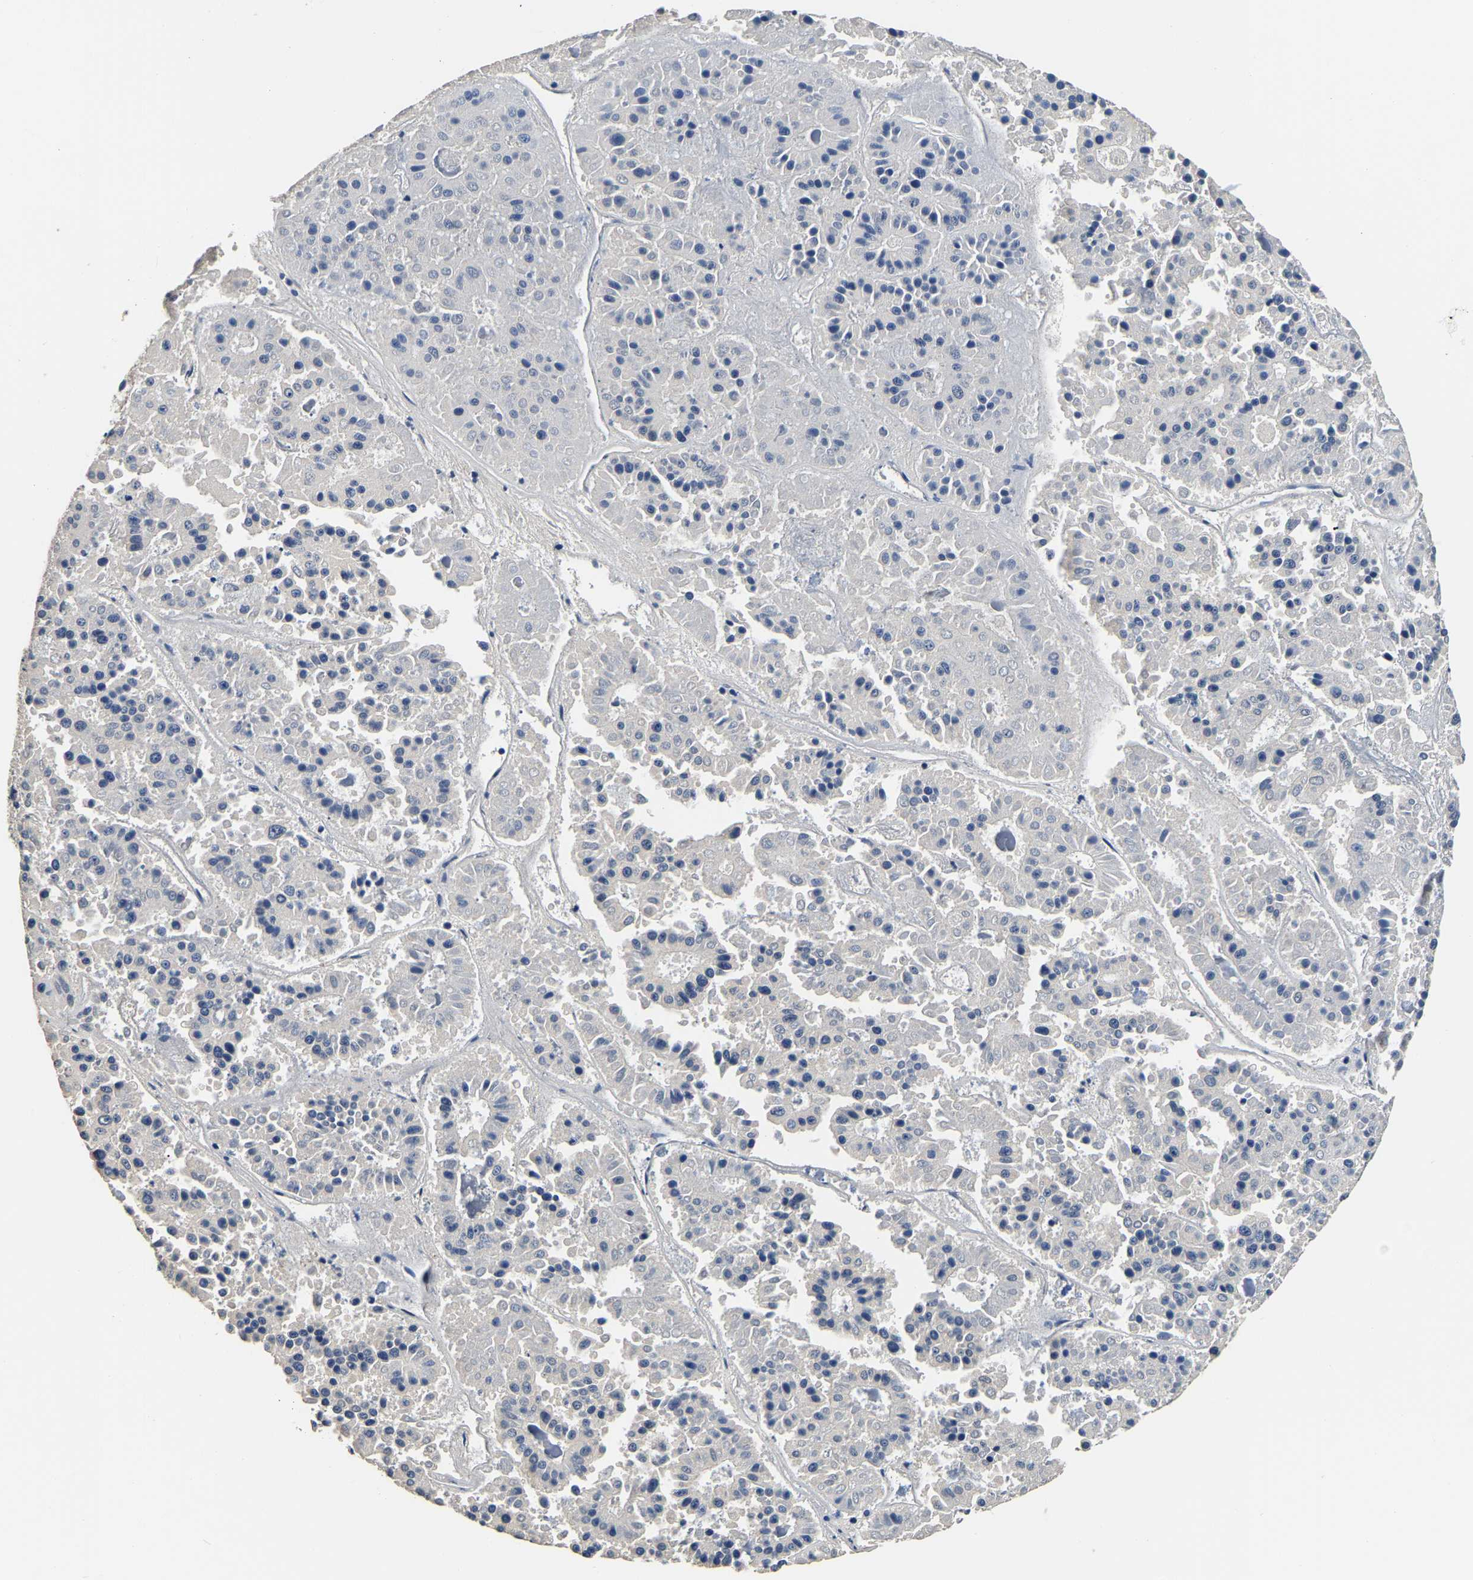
{"staining": {"intensity": "negative", "quantity": "none", "location": "none"}, "tissue": "pancreatic cancer", "cell_type": "Tumor cells", "image_type": "cancer", "snomed": [{"axis": "morphology", "description": "Adenocarcinoma, NOS"}, {"axis": "topography", "description": "Pancreas"}], "caption": "Human pancreatic cancer (adenocarcinoma) stained for a protein using IHC demonstrates no staining in tumor cells.", "gene": "SH3GLB1", "patient": {"sex": "male", "age": 50}}